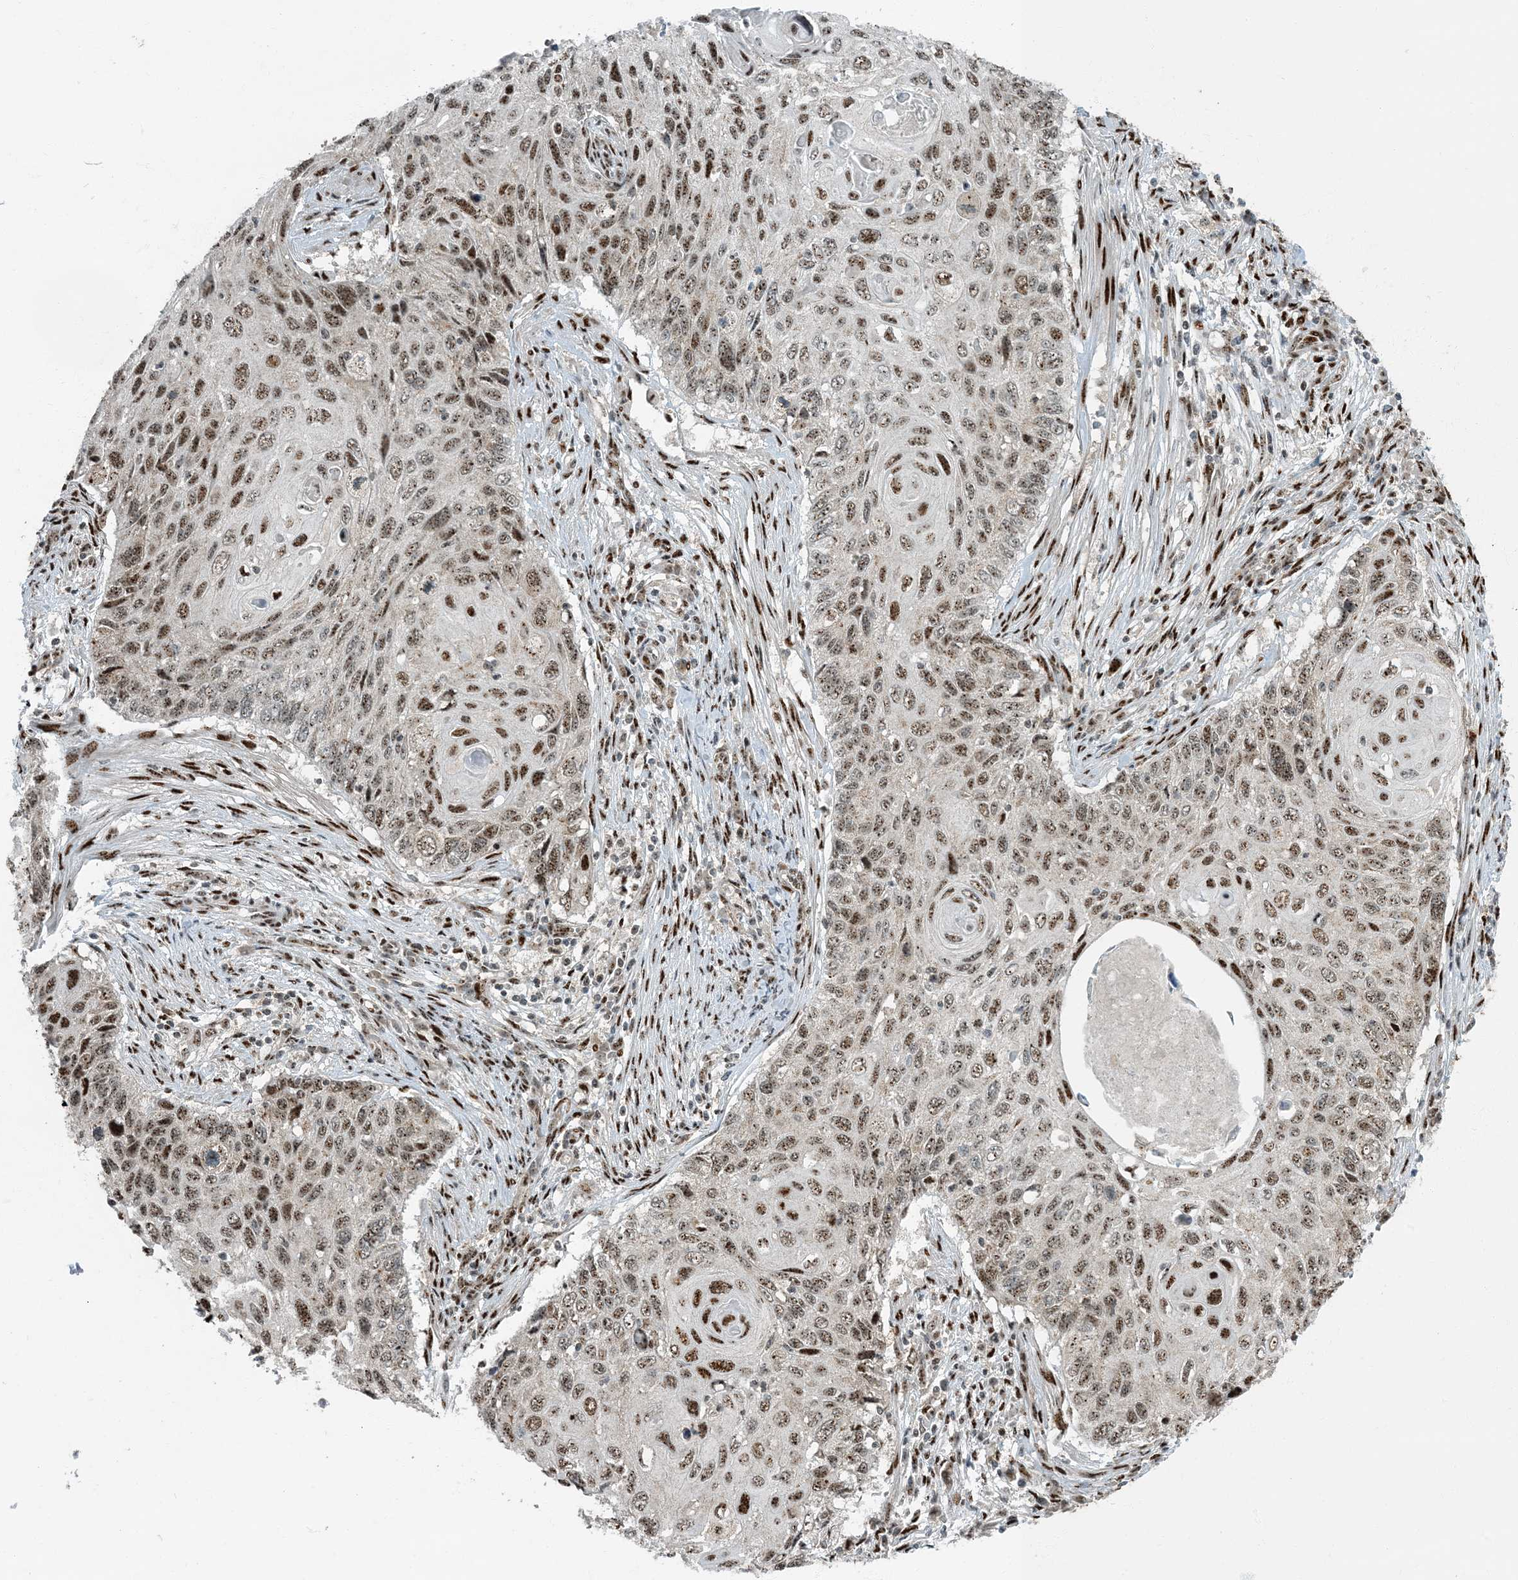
{"staining": {"intensity": "moderate", "quantity": ">75%", "location": "nuclear"}, "tissue": "cervical cancer", "cell_type": "Tumor cells", "image_type": "cancer", "snomed": [{"axis": "morphology", "description": "Squamous cell carcinoma, NOS"}, {"axis": "topography", "description": "Cervix"}], "caption": "Immunohistochemical staining of human cervical cancer (squamous cell carcinoma) displays medium levels of moderate nuclear staining in approximately >75% of tumor cells.", "gene": "MBD1", "patient": {"sex": "female", "age": 70}}